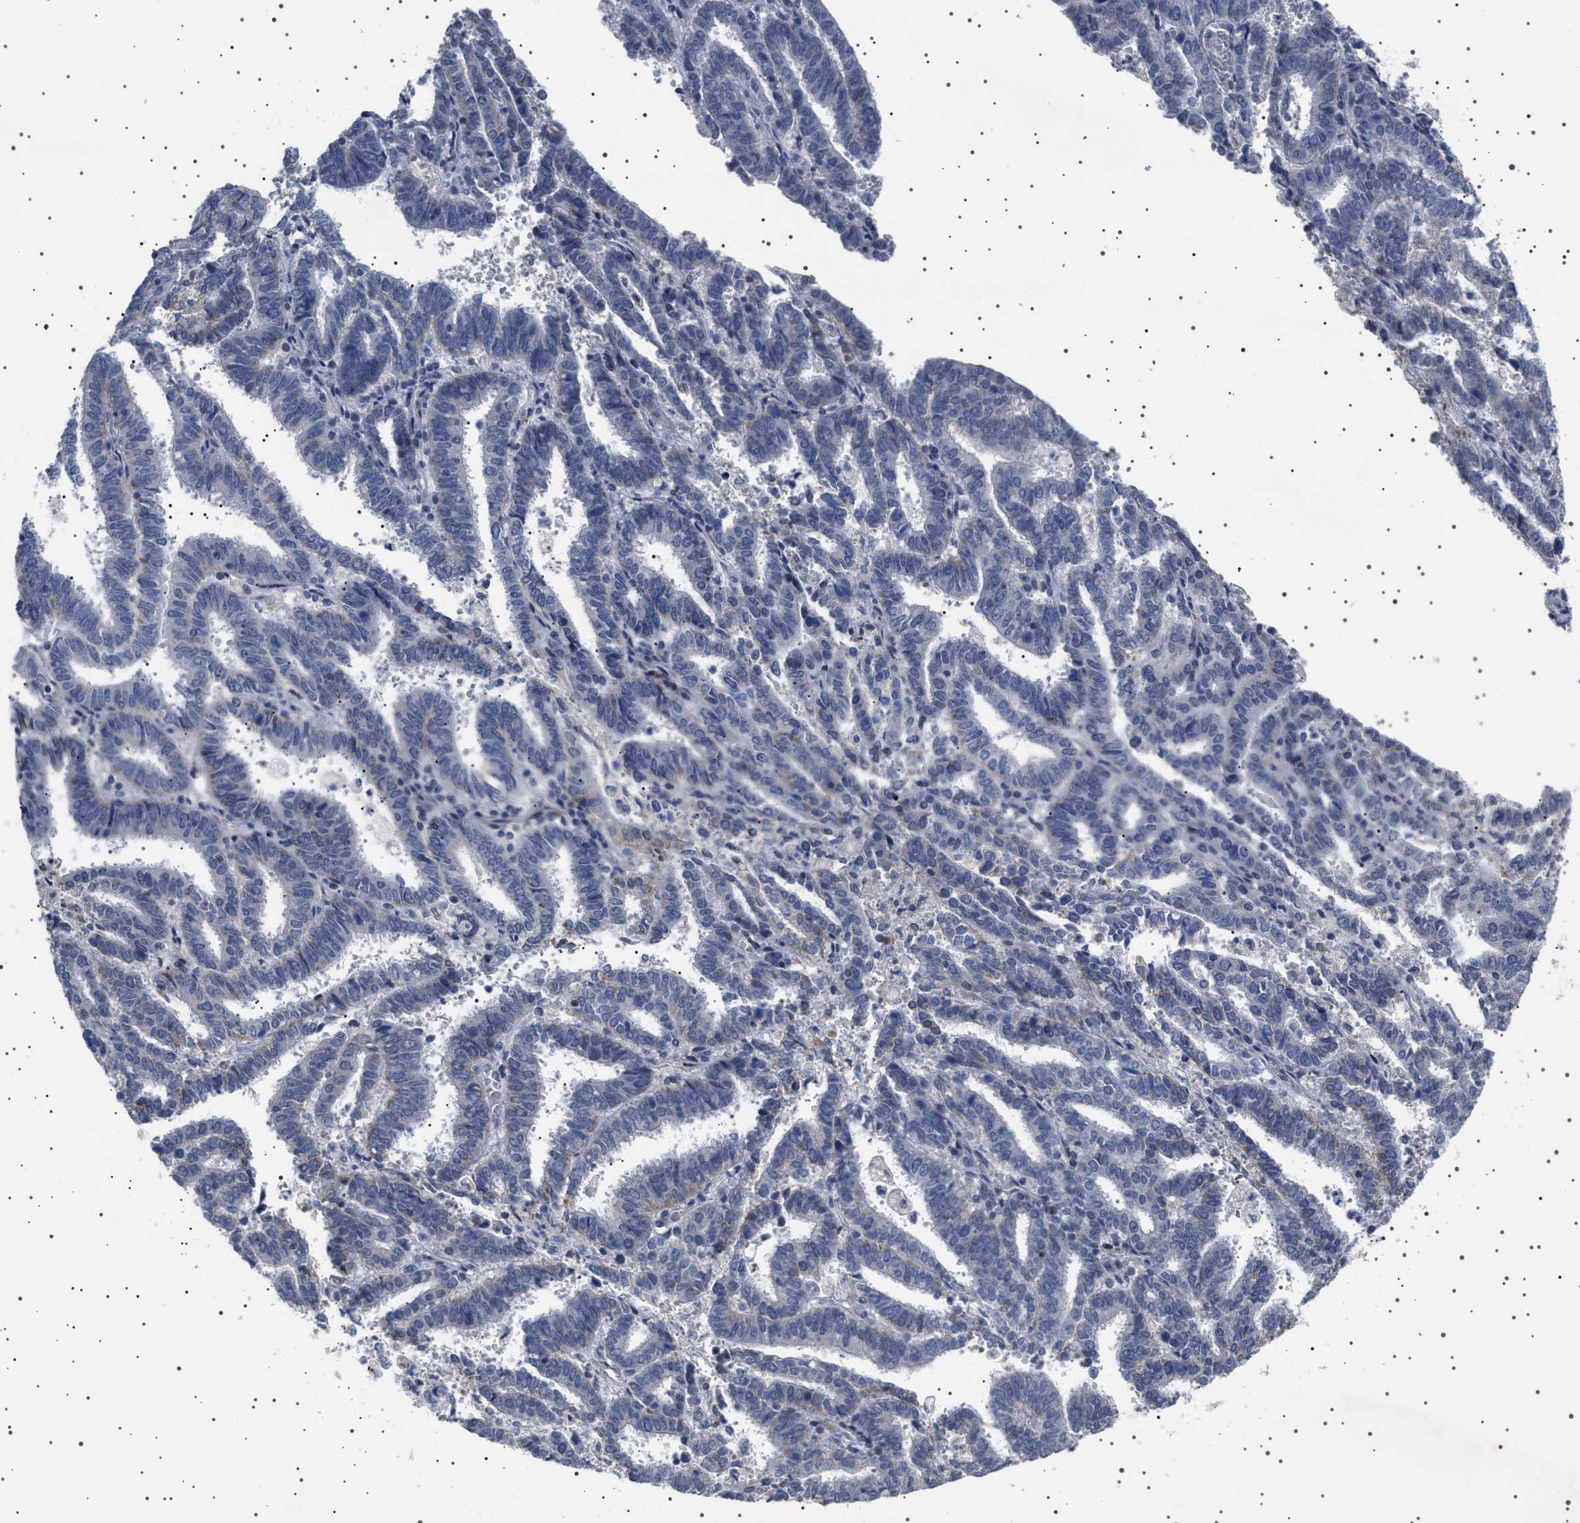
{"staining": {"intensity": "negative", "quantity": "none", "location": "none"}, "tissue": "endometrial cancer", "cell_type": "Tumor cells", "image_type": "cancer", "snomed": [{"axis": "morphology", "description": "Adenocarcinoma, NOS"}, {"axis": "topography", "description": "Uterus"}], "caption": "IHC histopathology image of neoplastic tissue: human adenocarcinoma (endometrial) stained with DAB shows no significant protein expression in tumor cells. Nuclei are stained in blue.", "gene": "HTR1A", "patient": {"sex": "female", "age": 83}}